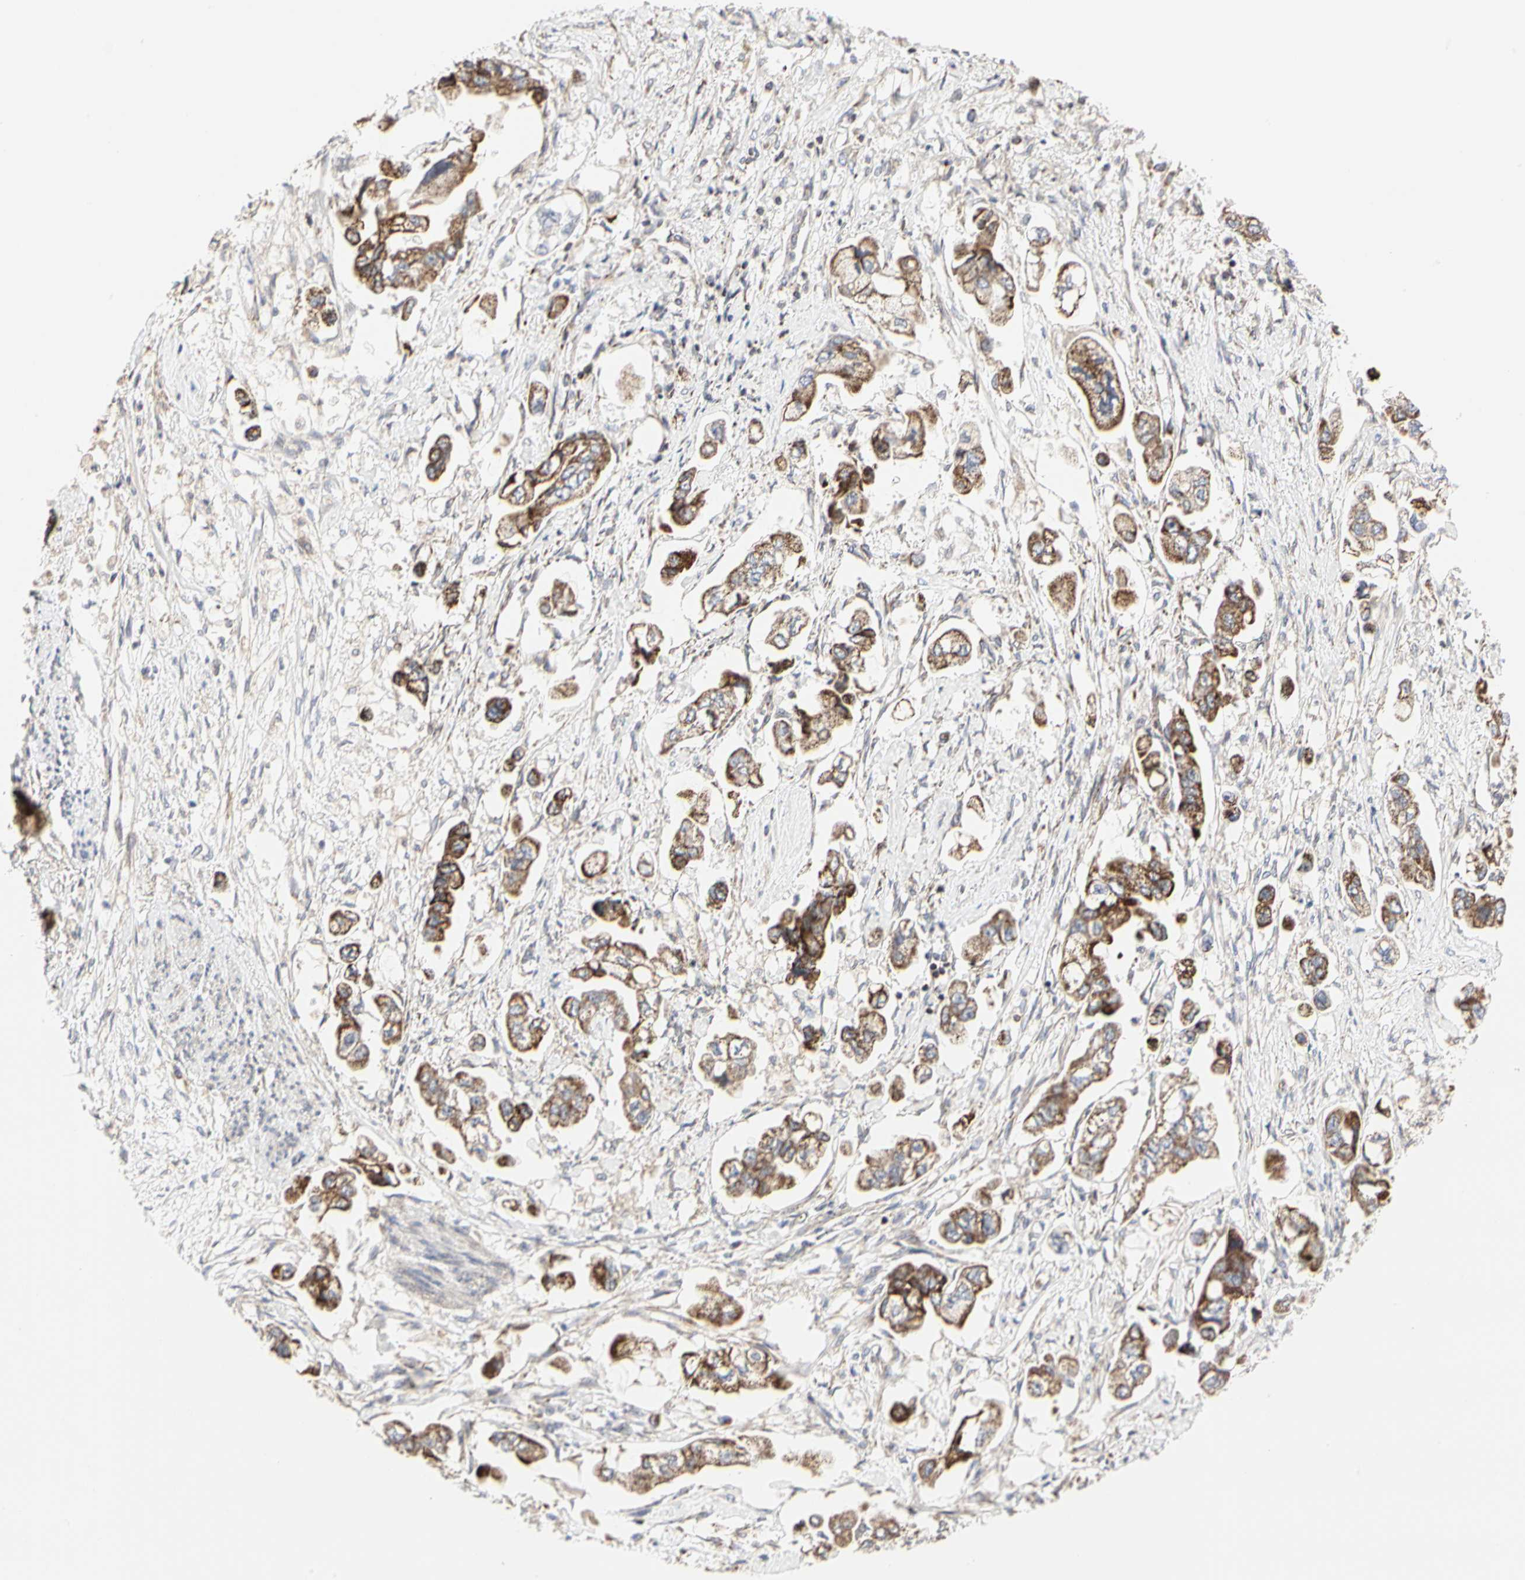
{"staining": {"intensity": "moderate", "quantity": ">75%", "location": "cytoplasmic/membranous"}, "tissue": "stomach cancer", "cell_type": "Tumor cells", "image_type": "cancer", "snomed": [{"axis": "morphology", "description": "Adenocarcinoma, NOS"}, {"axis": "topography", "description": "Stomach"}], "caption": "The immunohistochemical stain highlights moderate cytoplasmic/membranous staining in tumor cells of stomach cancer tissue. The staining was performed using DAB to visualize the protein expression in brown, while the nuclei were stained in blue with hematoxylin (Magnification: 20x).", "gene": "TSKU", "patient": {"sex": "male", "age": 62}}